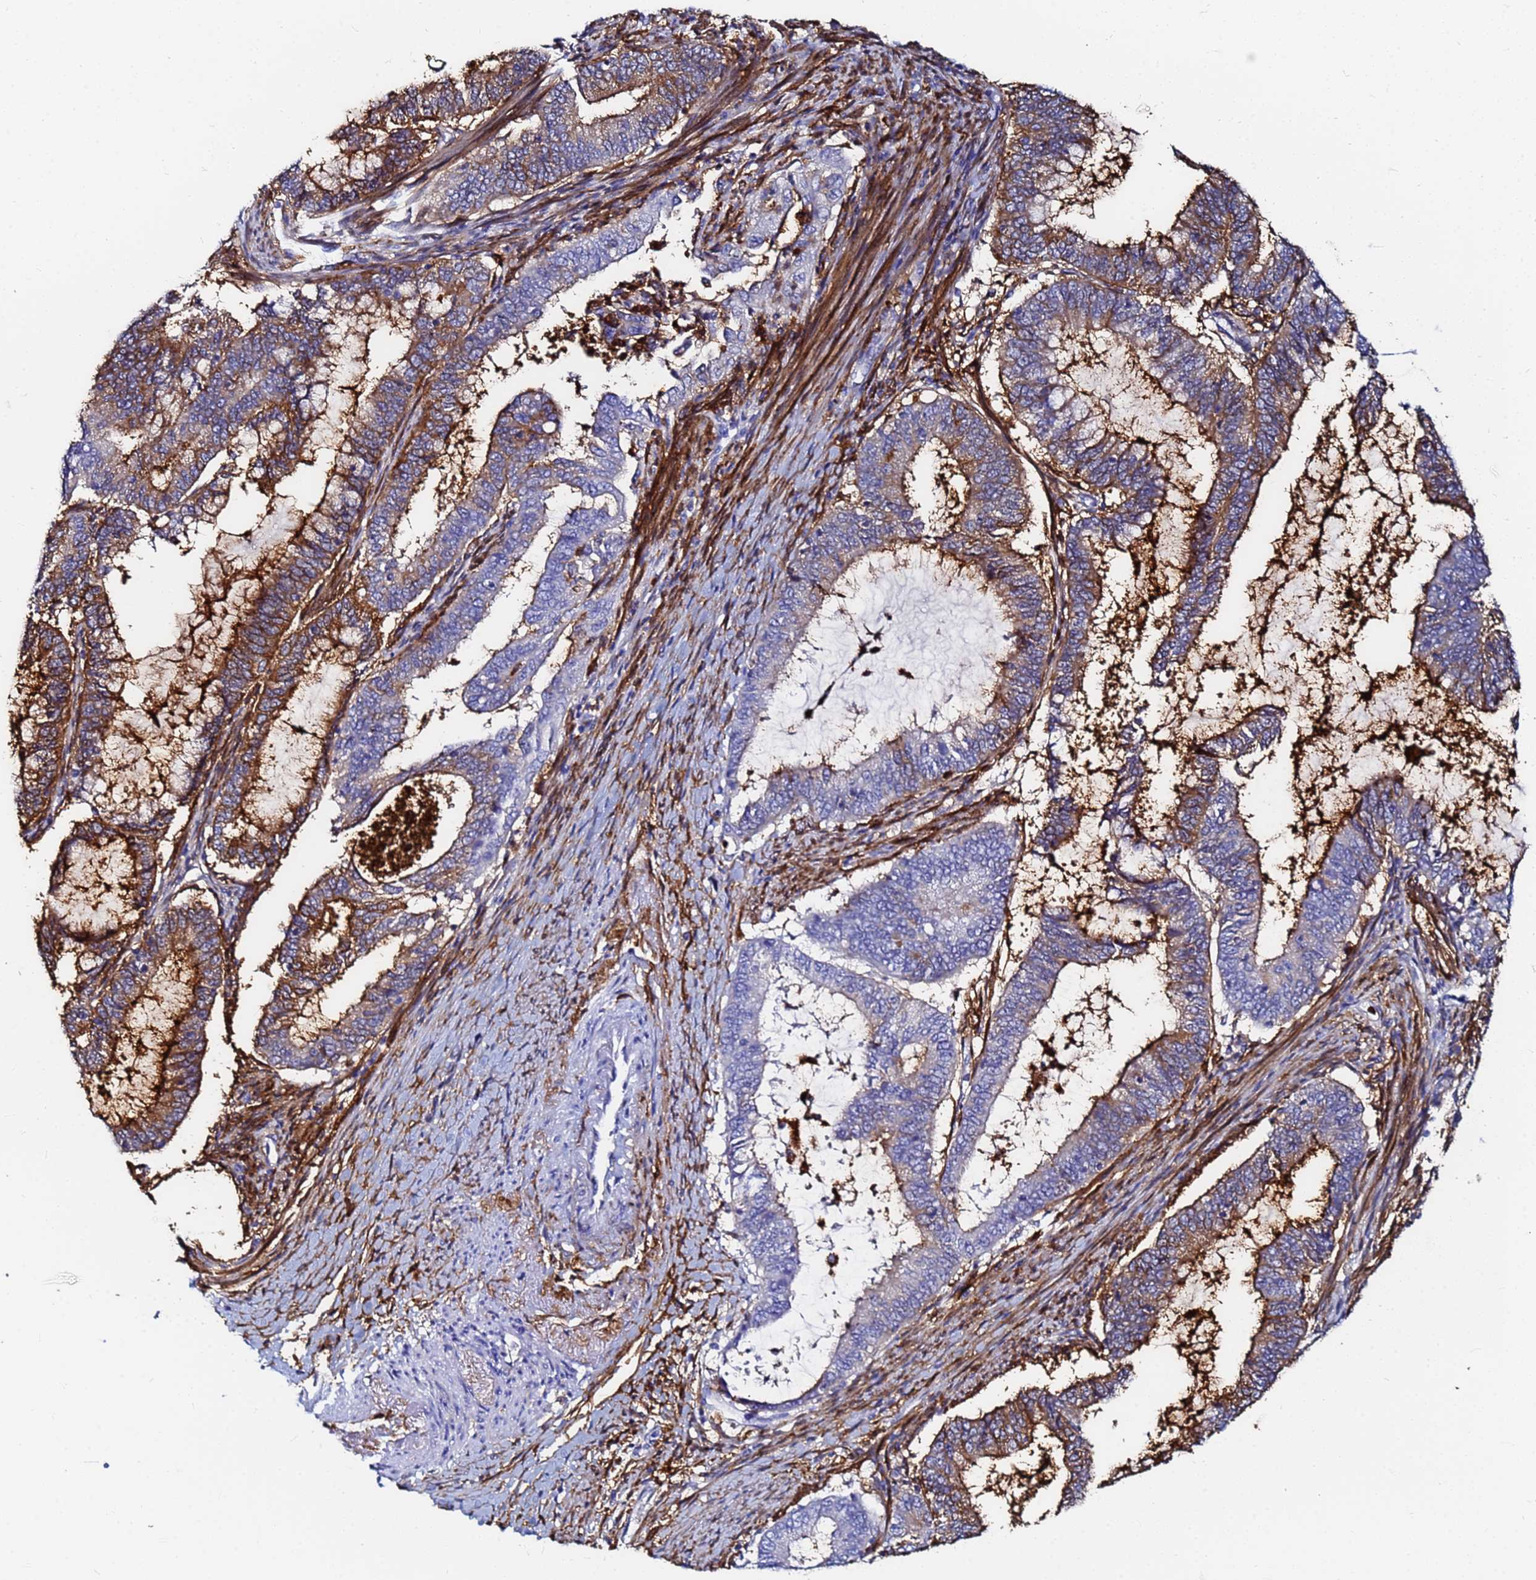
{"staining": {"intensity": "moderate", "quantity": ">75%", "location": "cytoplasmic/membranous"}, "tissue": "endometrial cancer", "cell_type": "Tumor cells", "image_type": "cancer", "snomed": [{"axis": "morphology", "description": "Adenocarcinoma, NOS"}, {"axis": "topography", "description": "Endometrium"}], "caption": "Approximately >75% of tumor cells in human endometrial adenocarcinoma exhibit moderate cytoplasmic/membranous protein positivity as visualized by brown immunohistochemical staining.", "gene": "BASP1", "patient": {"sex": "female", "age": 51}}